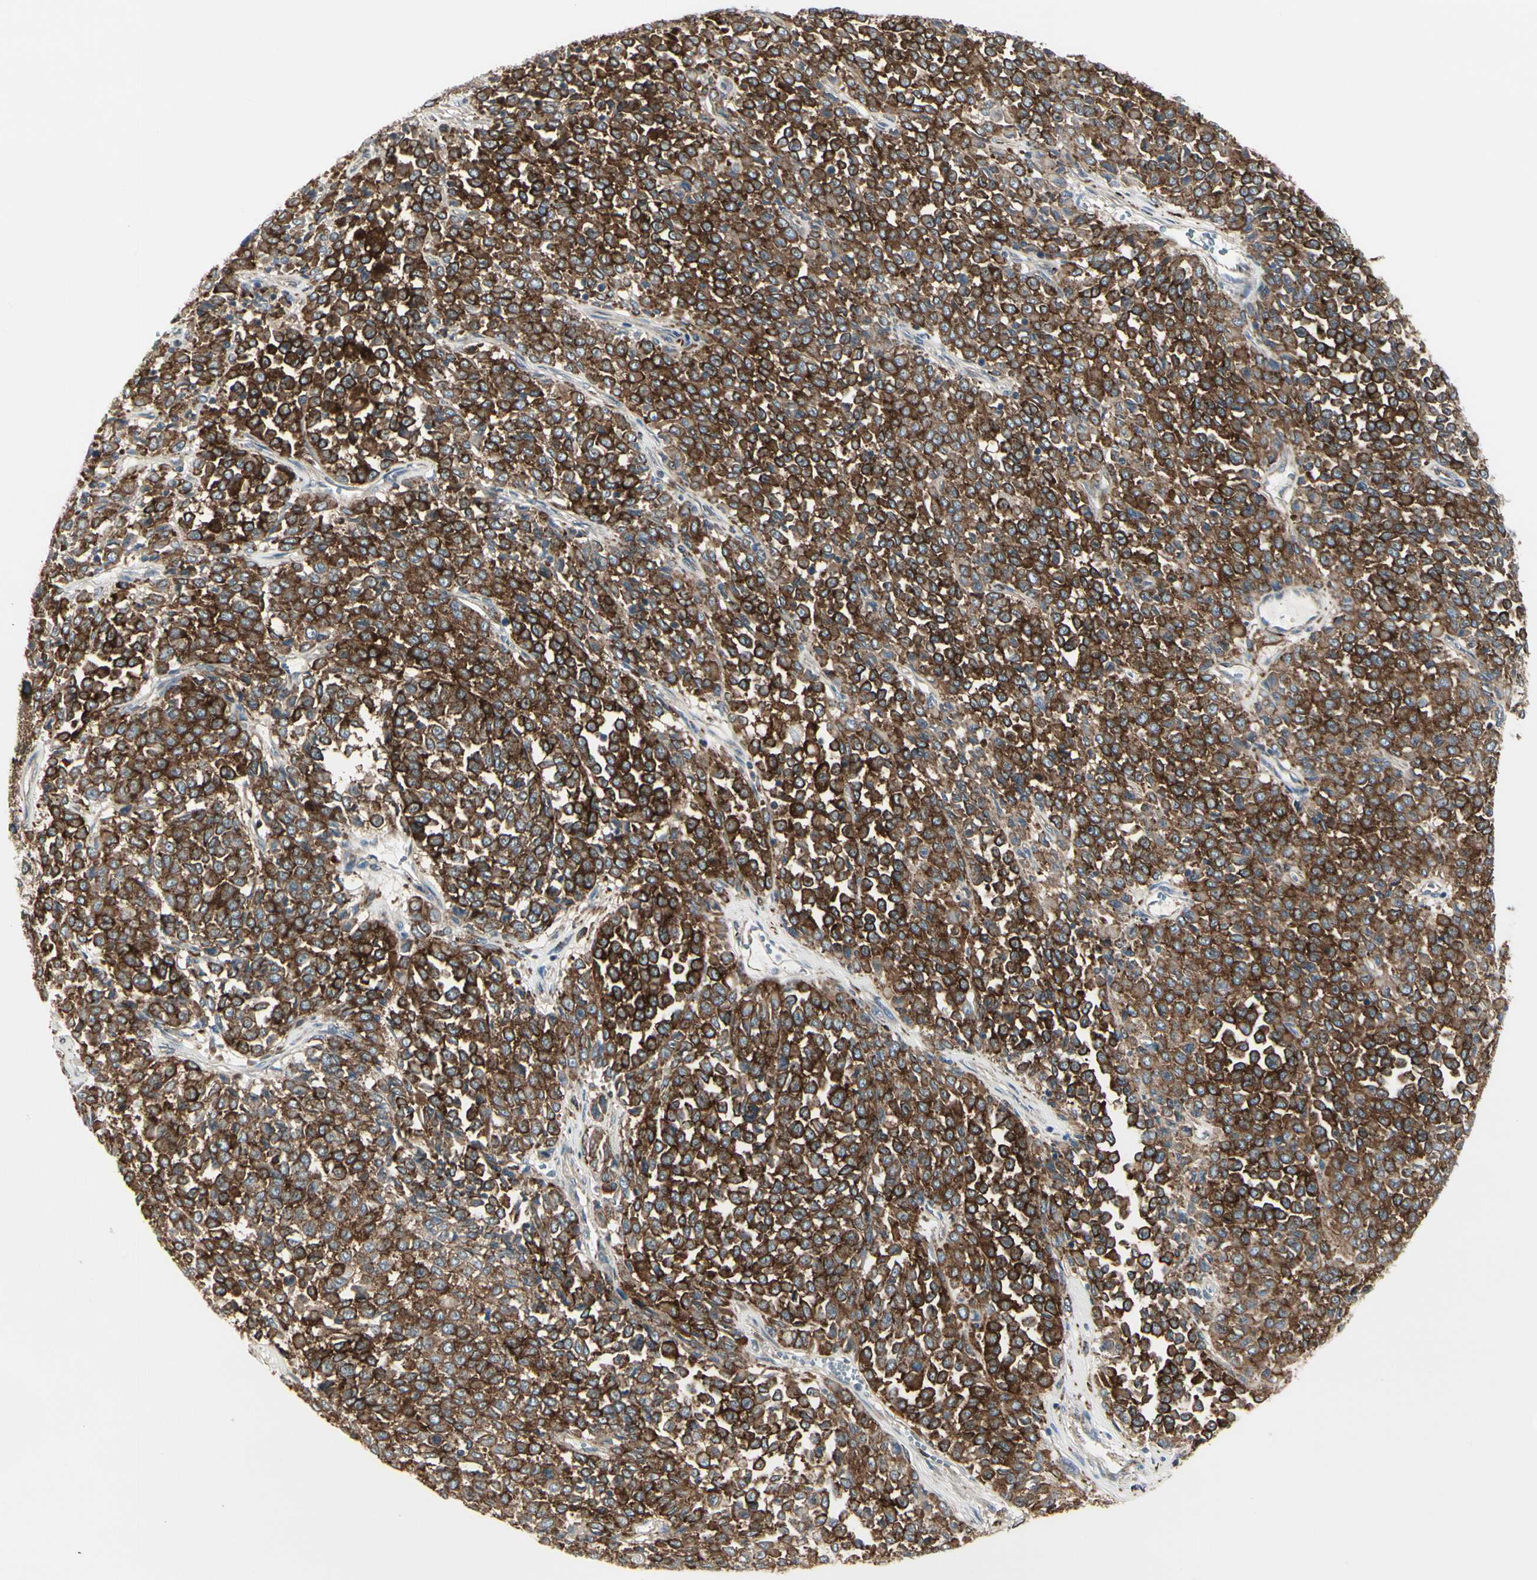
{"staining": {"intensity": "strong", "quantity": ">75%", "location": "cytoplasmic/membranous"}, "tissue": "melanoma", "cell_type": "Tumor cells", "image_type": "cancer", "snomed": [{"axis": "morphology", "description": "Malignant melanoma, Metastatic site"}, {"axis": "topography", "description": "Pancreas"}], "caption": "Malignant melanoma (metastatic site) tissue shows strong cytoplasmic/membranous positivity in approximately >75% of tumor cells, visualized by immunohistochemistry.", "gene": "ATP6V1B2", "patient": {"sex": "female", "age": 30}}